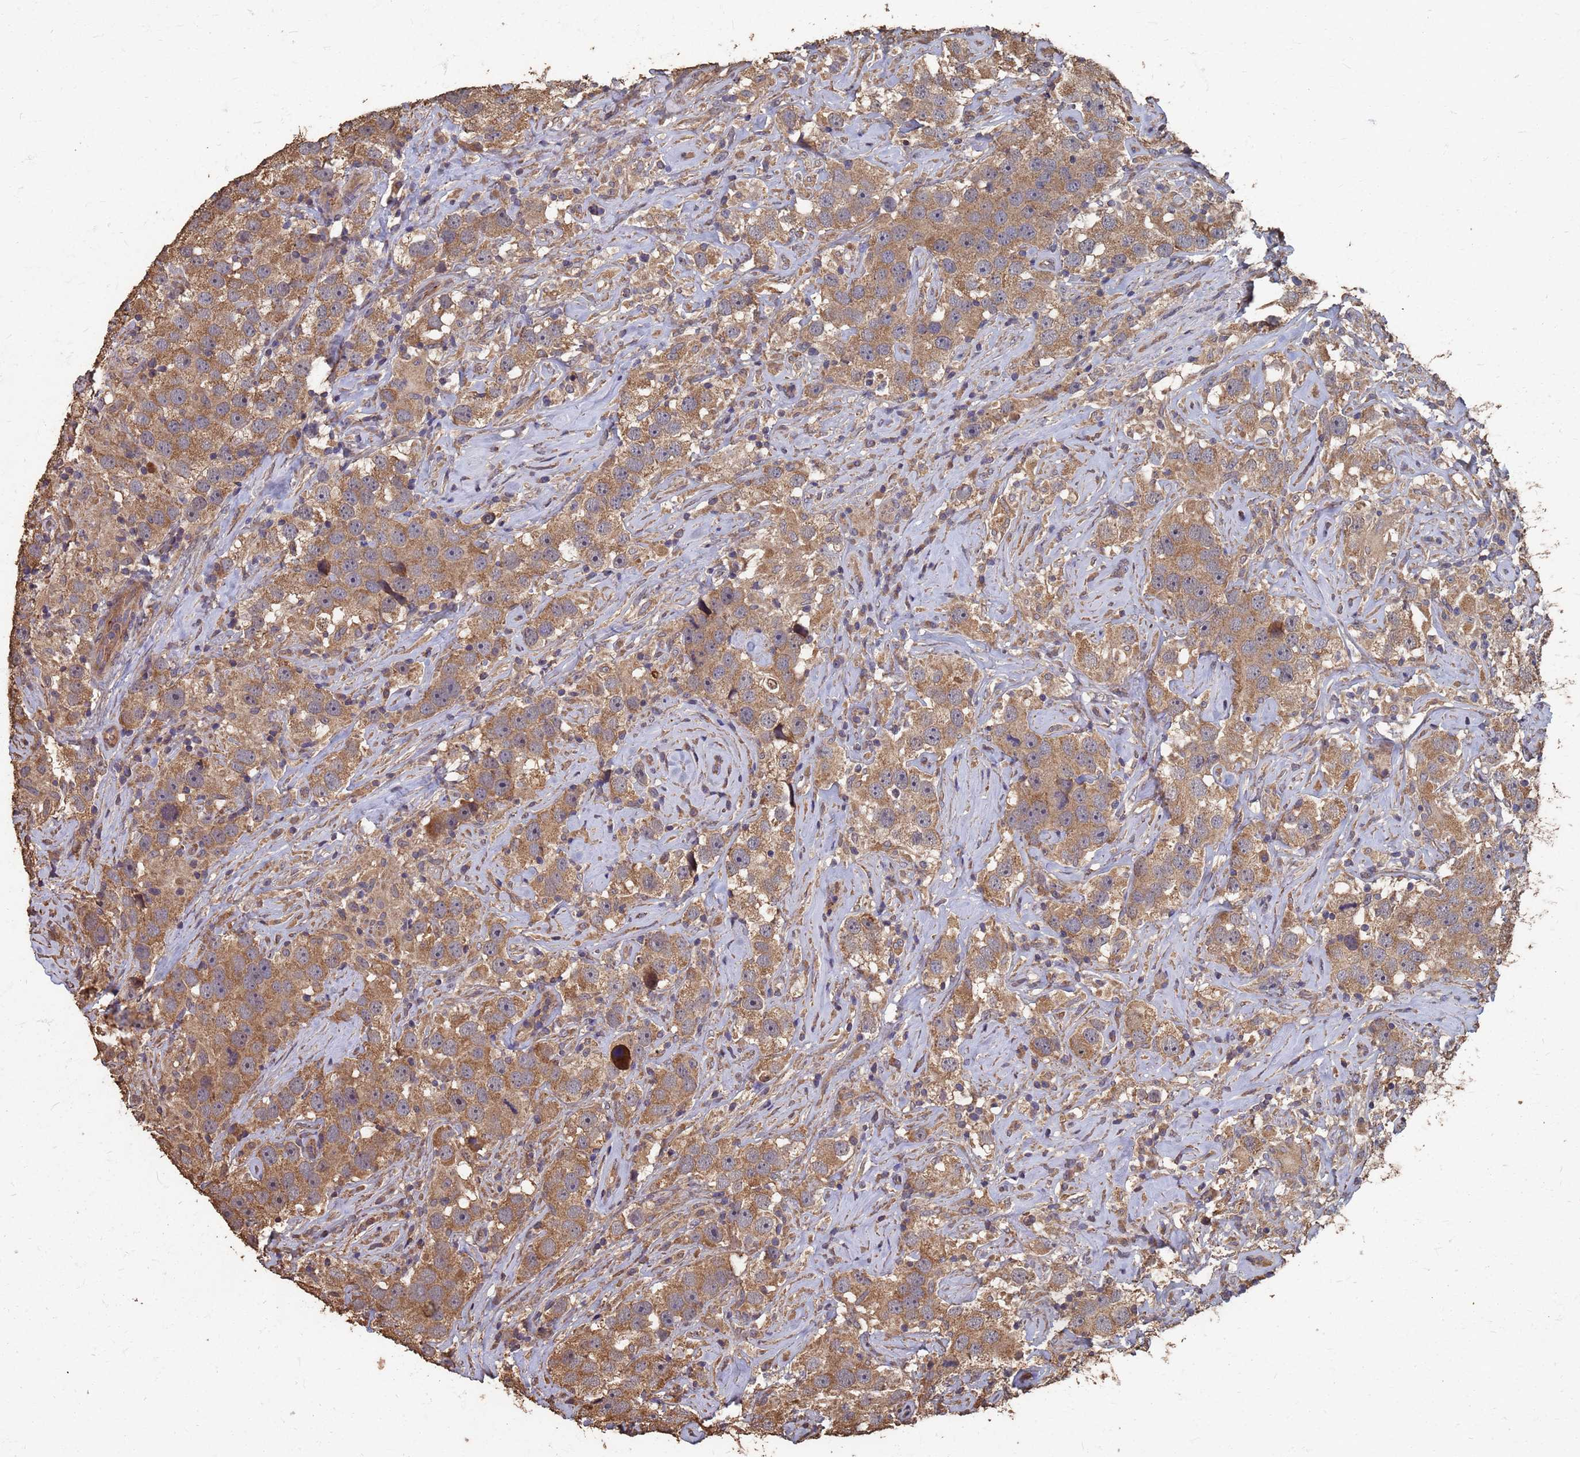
{"staining": {"intensity": "moderate", "quantity": ">75%", "location": "cytoplasmic/membranous"}, "tissue": "testis cancer", "cell_type": "Tumor cells", "image_type": "cancer", "snomed": [{"axis": "morphology", "description": "Seminoma, NOS"}, {"axis": "topography", "description": "Testis"}], "caption": "Protein expression analysis of testis cancer exhibits moderate cytoplasmic/membranous staining in about >75% of tumor cells. The staining was performed using DAB to visualize the protein expression in brown, while the nuclei were stained in blue with hematoxylin (Magnification: 20x).", "gene": "DPH5", "patient": {"sex": "male", "age": 49}}